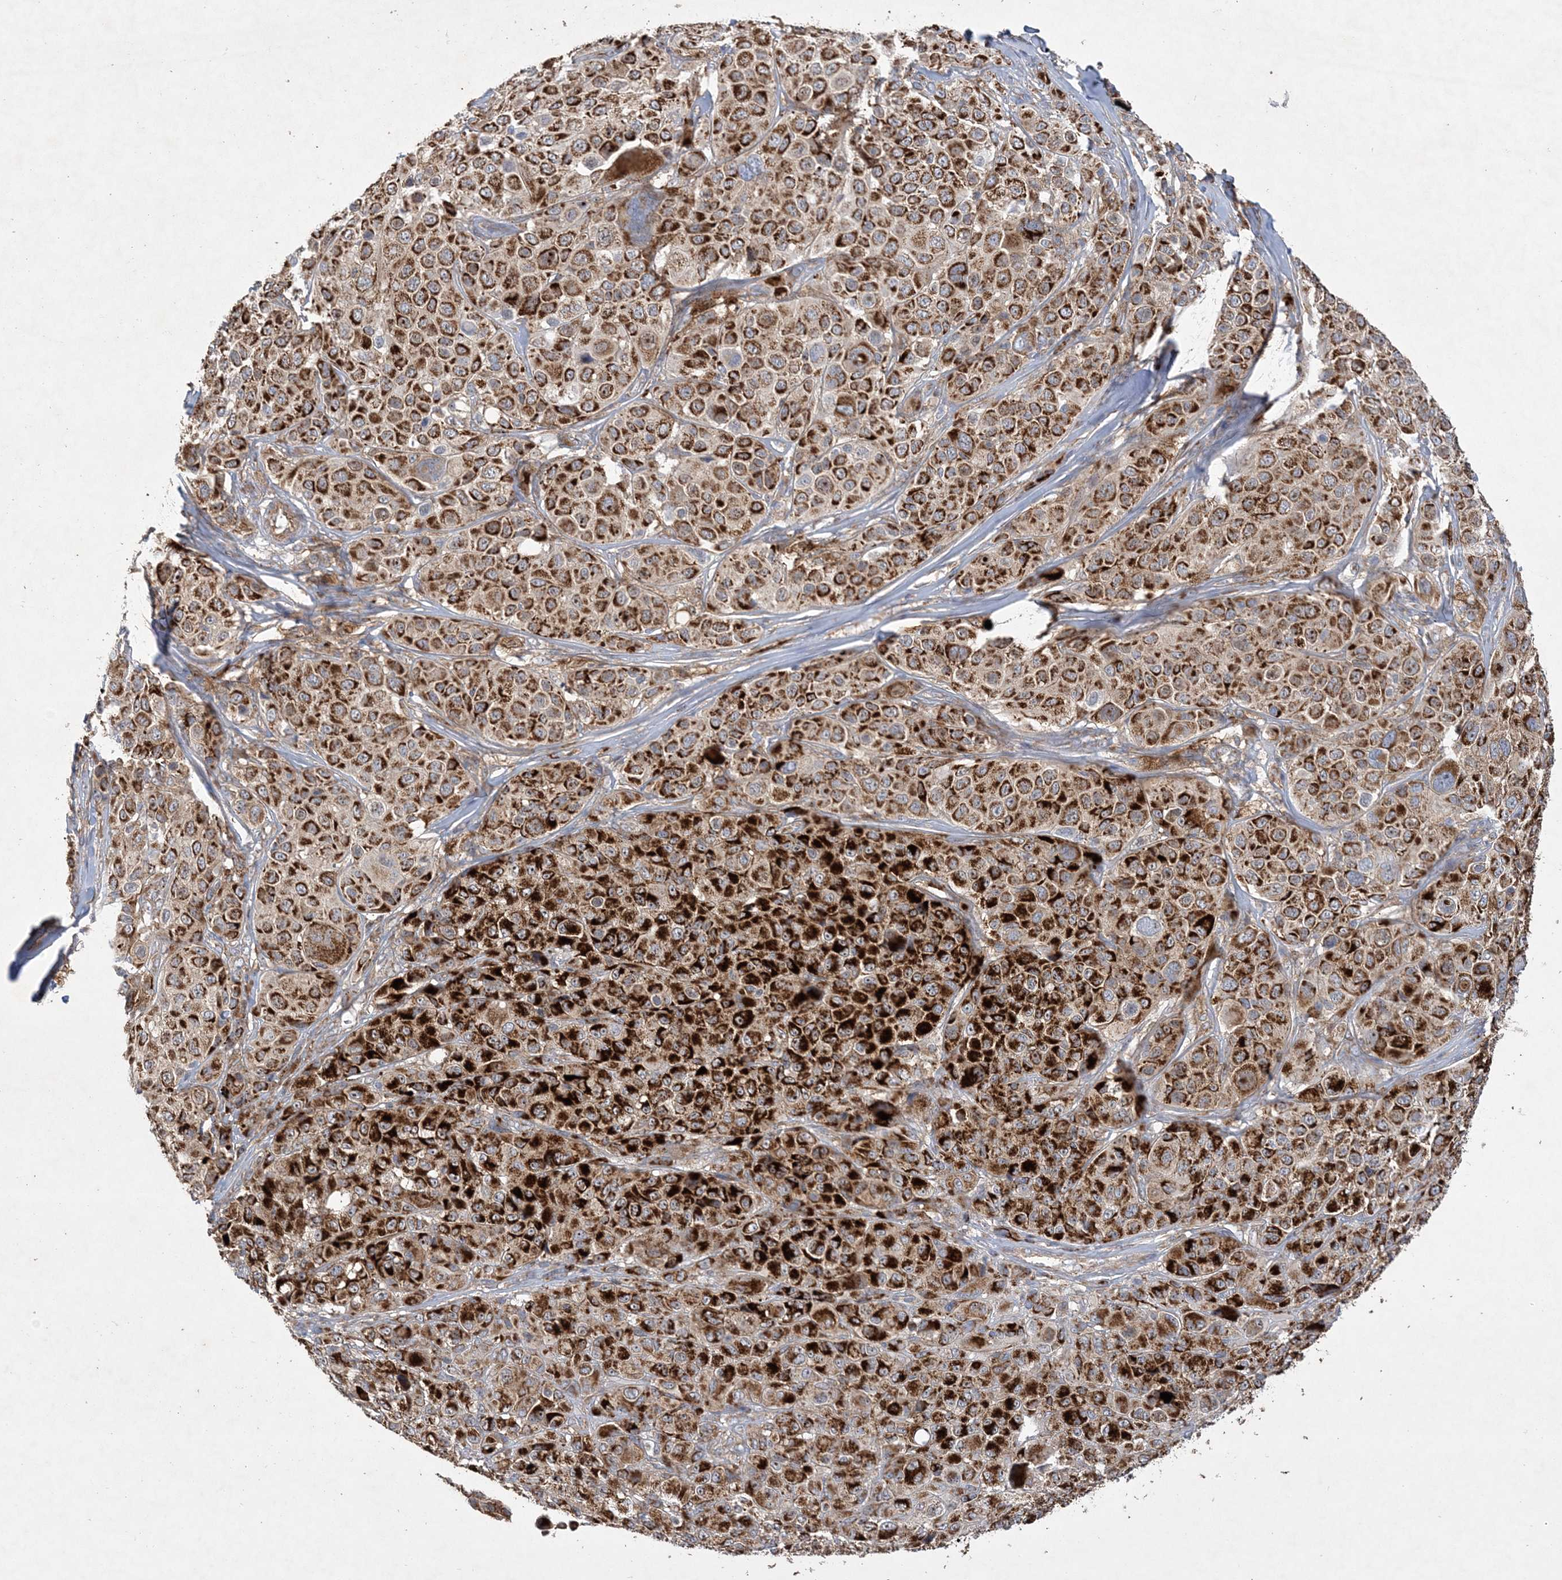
{"staining": {"intensity": "strong", "quantity": ">75%", "location": "cytoplasmic/membranous,nuclear"}, "tissue": "melanoma", "cell_type": "Tumor cells", "image_type": "cancer", "snomed": [{"axis": "morphology", "description": "Malignant melanoma, NOS"}, {"axis": "topography", "description": "Skin of trunk"}], "caption": "Strong cytoplasmic/membranous and nuclear protein positivity is seen in approximately >75% of tumor cells in melanoma.", "gene": "FEZ2", "patient": {"sex": "male", "age": 71}}